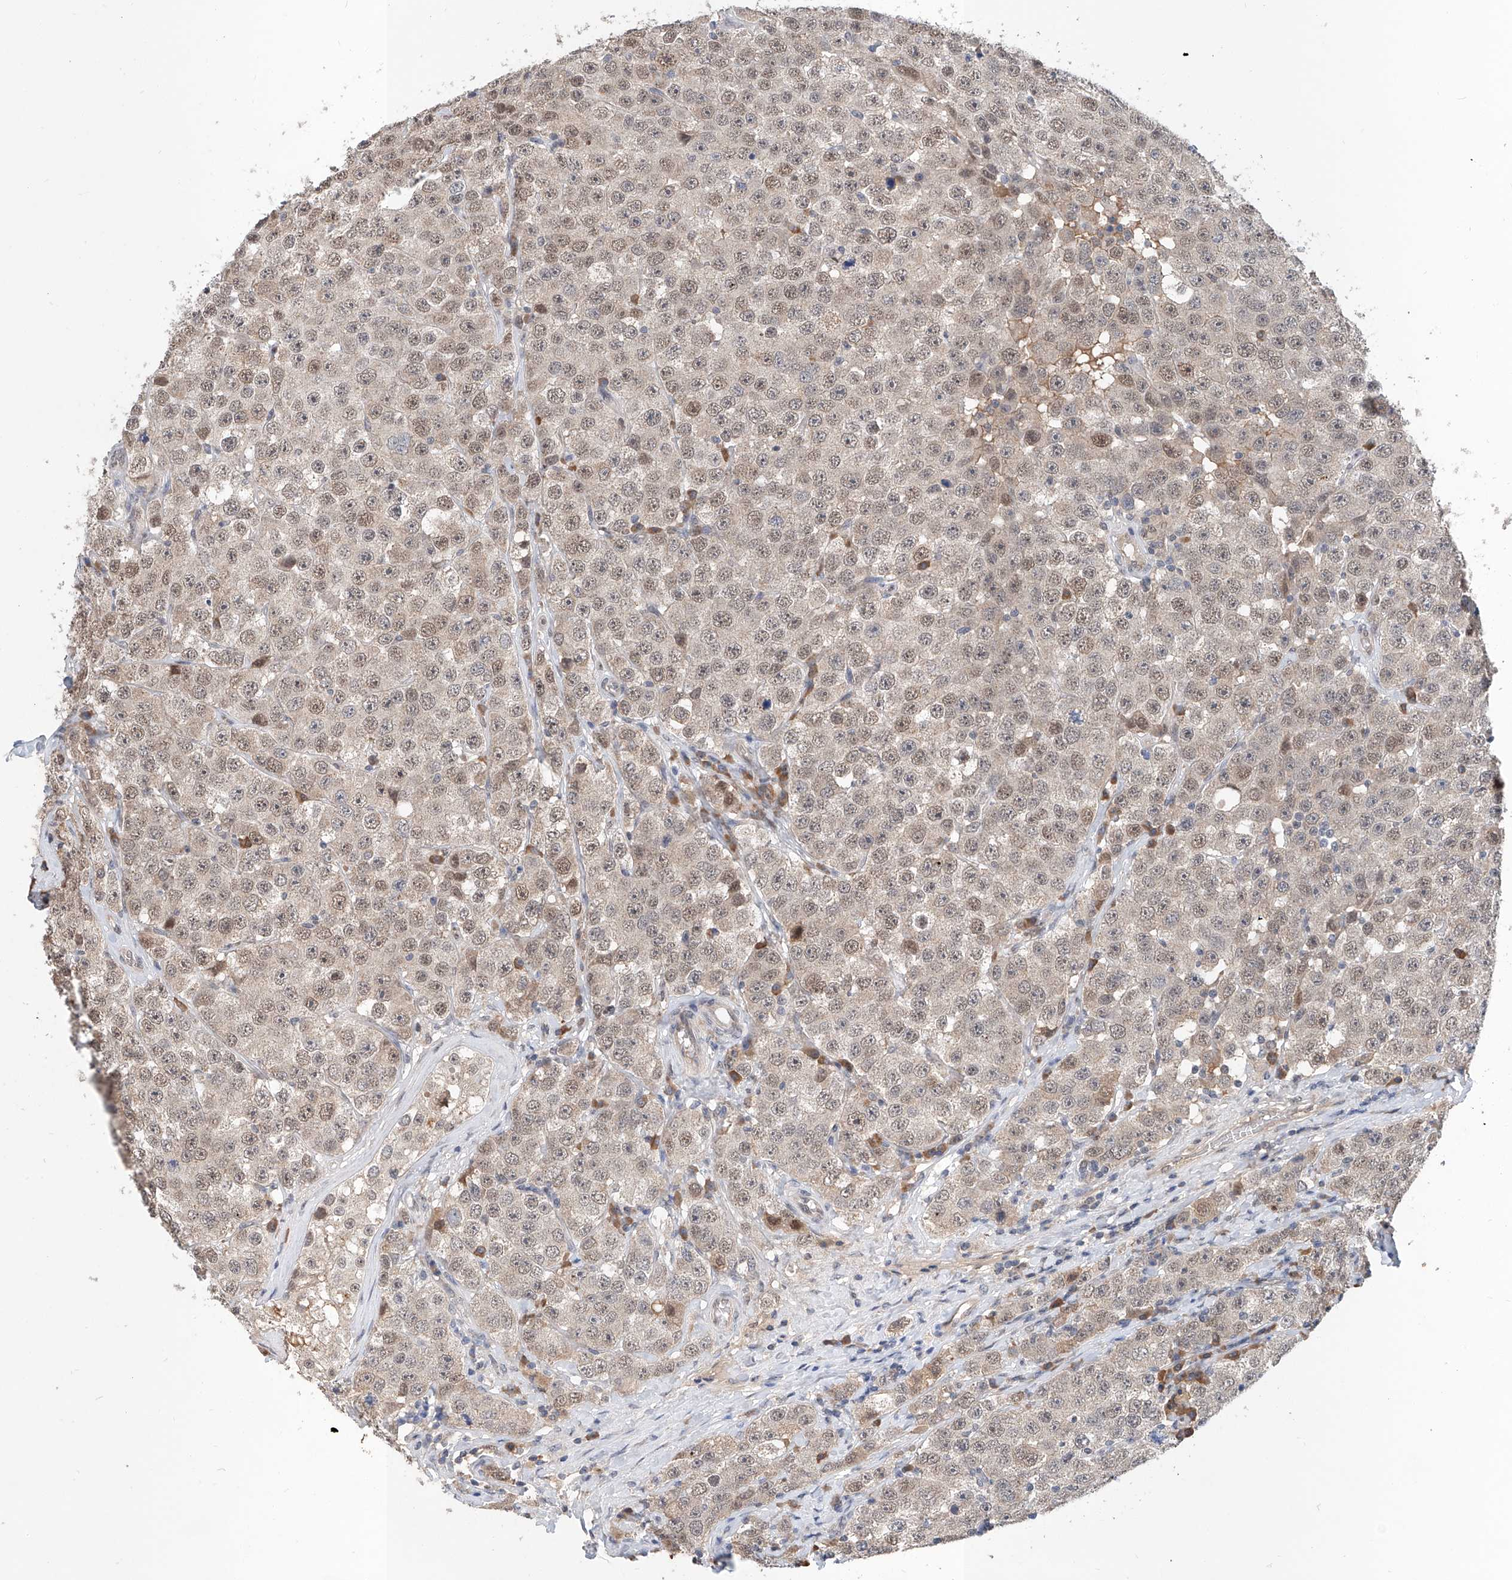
{"staining": {"intensity": "weak", "quantity": "25%-75%", "location": "nuclear"}, "tissue": "testis cancer", "cell_type": "Tumor cells", "image_type": "cancer", "snomed": [{"axis": "morphology", "description": "Seminoma, NOS"}, {"axis": "topography", "description": "Testis"}], "caption": "Weak nuclear positivity for a protein is appreciated in about 25%-75% of tumor cells of testis cancer using IHC.", "gene": "CARMIL3", "patient": {"sex": "male", "age": 28}}